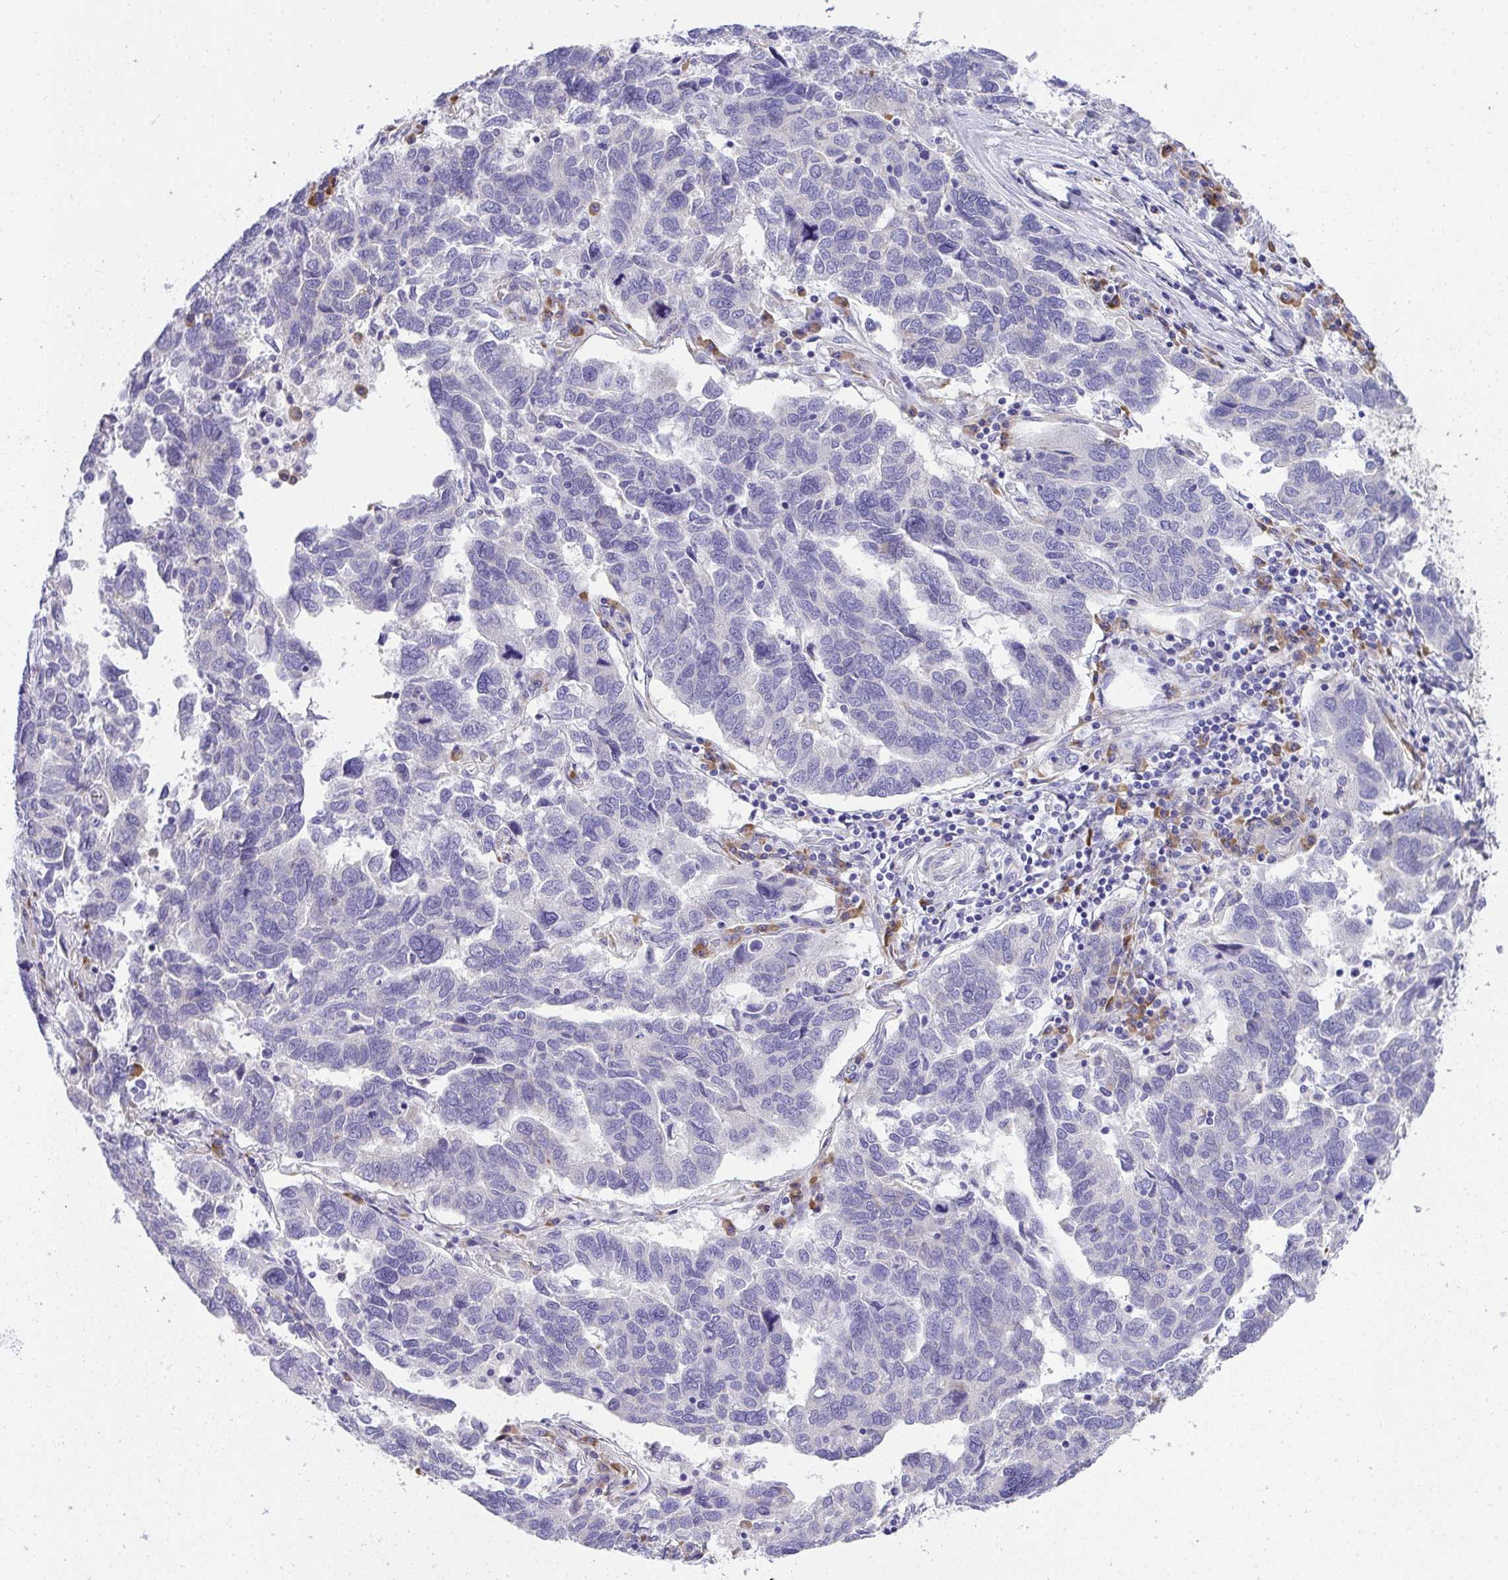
{"staining": {"intensity": "negative", "quantity": "none", "location": "none"}, "tissue": "ovarian cancer", "cell_type": "Tumor cells", "image_type": "cancer", "snomed": [{"axis": "morphology", "description": "Cystadenocarcinoma, serous, NOS"}, {"axis": "topography", "description": "Ovary"}], "caption": "Ovarian serous cystadenocarcinoma was stained to show a protein in brown. There is no significant staining in tumor cells. (DAB (3,3'-diaminobenzidine) immunohistochemistry (IHC) visualized using brightfield microscopy, high magnification).", "gene": "ADRA2C", "patient": {"sex": "female", "age": 64}}